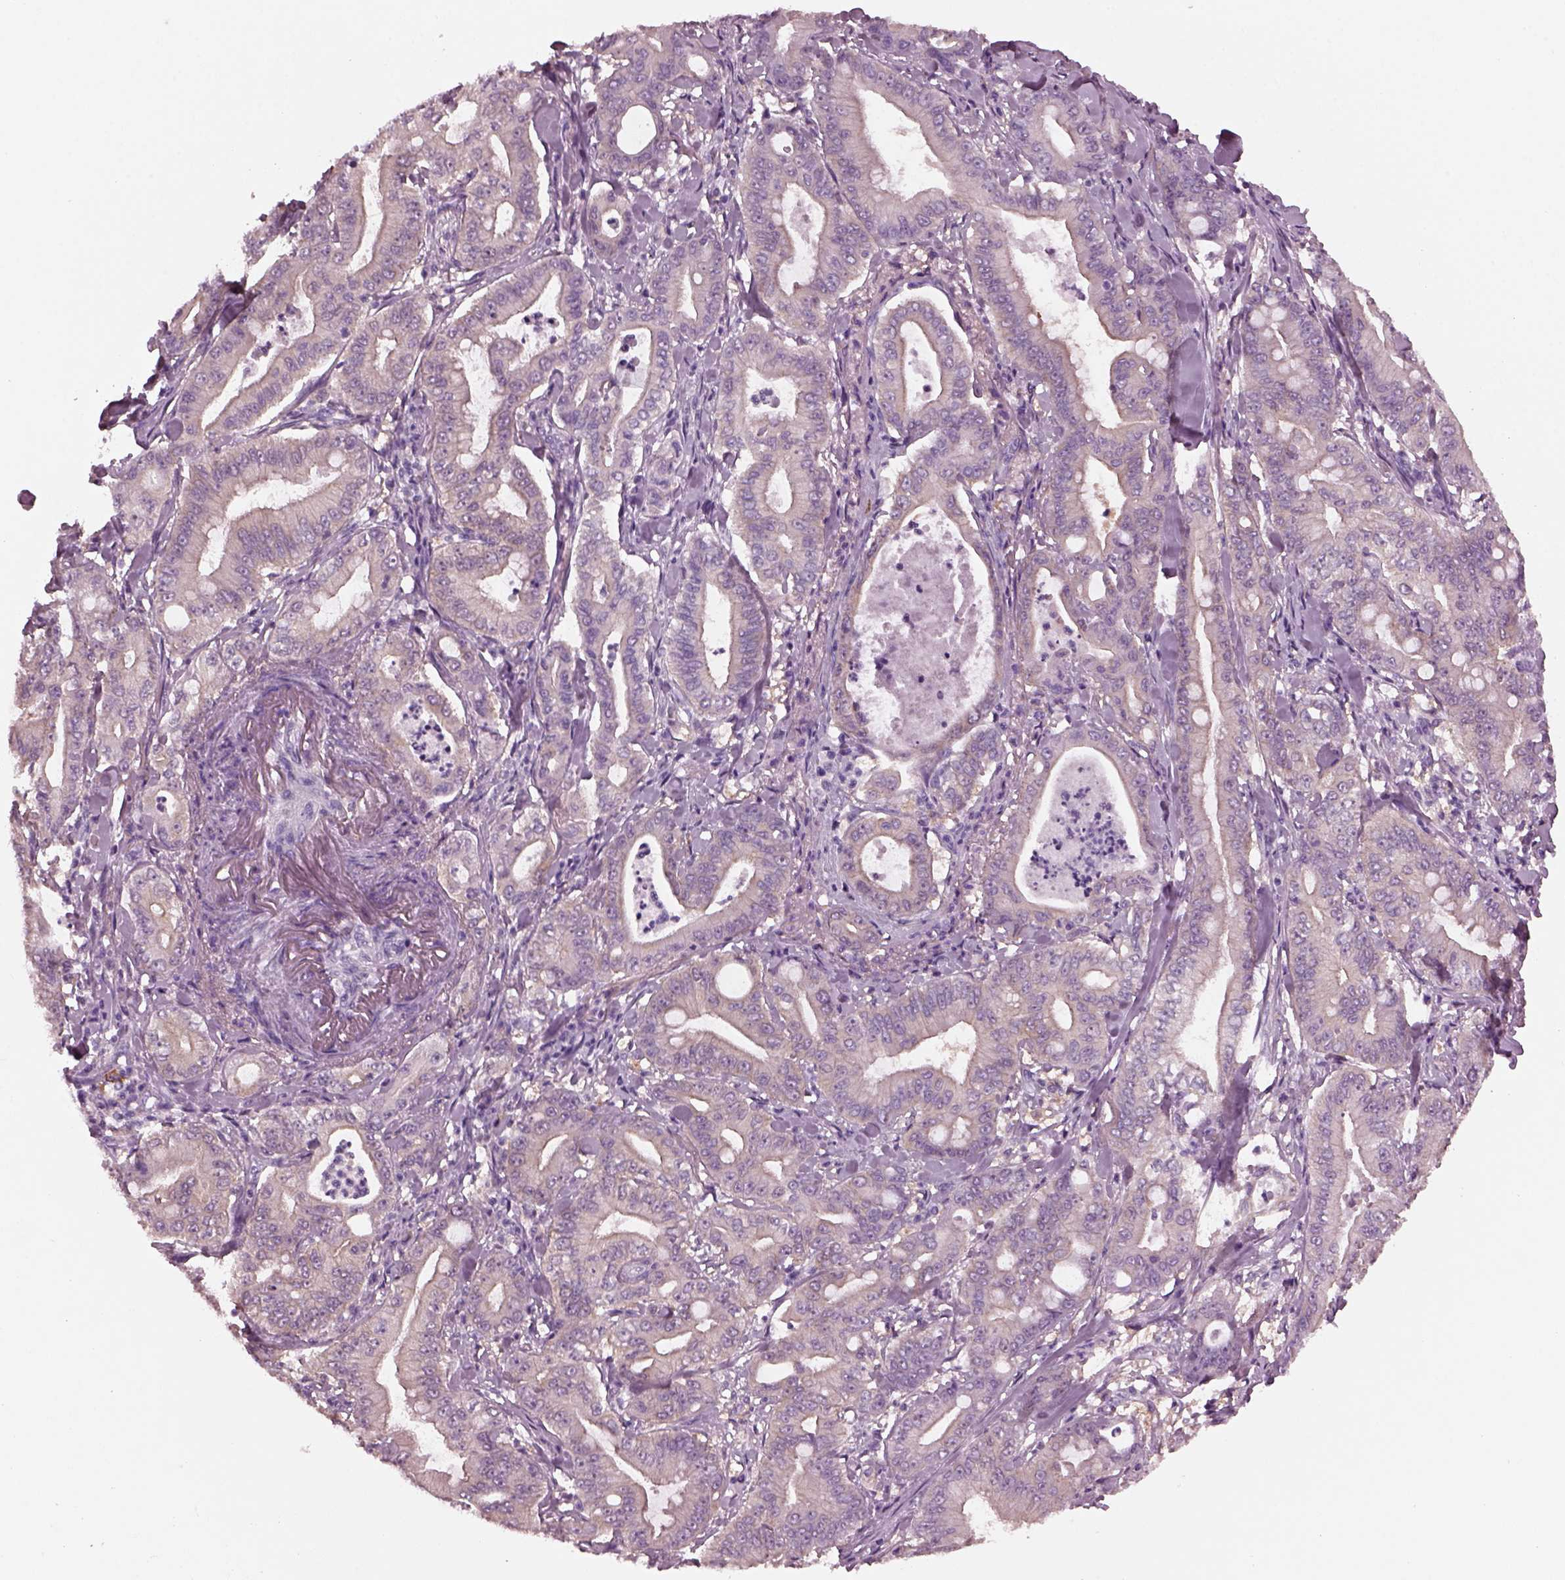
{"staining": {"intensity": "negative", "quantity": "none", "location": "none"}, "tissue": "pancreatic cancer", "cell_type": "Tumor cells", "image_type": "cancer", "snomed": [{"axis": "morphology", "description": "Adenocarcinoma, NOS"}, {"axis": "topography", "description": "Pancreas"}], "caption": "This is a histopathology image of immunohistochemistry staining of pancreatic cancer, which shows no staining in tumor cells.", "gene": "SHTN1", "patient": {"sex": "male", "age": 71}}